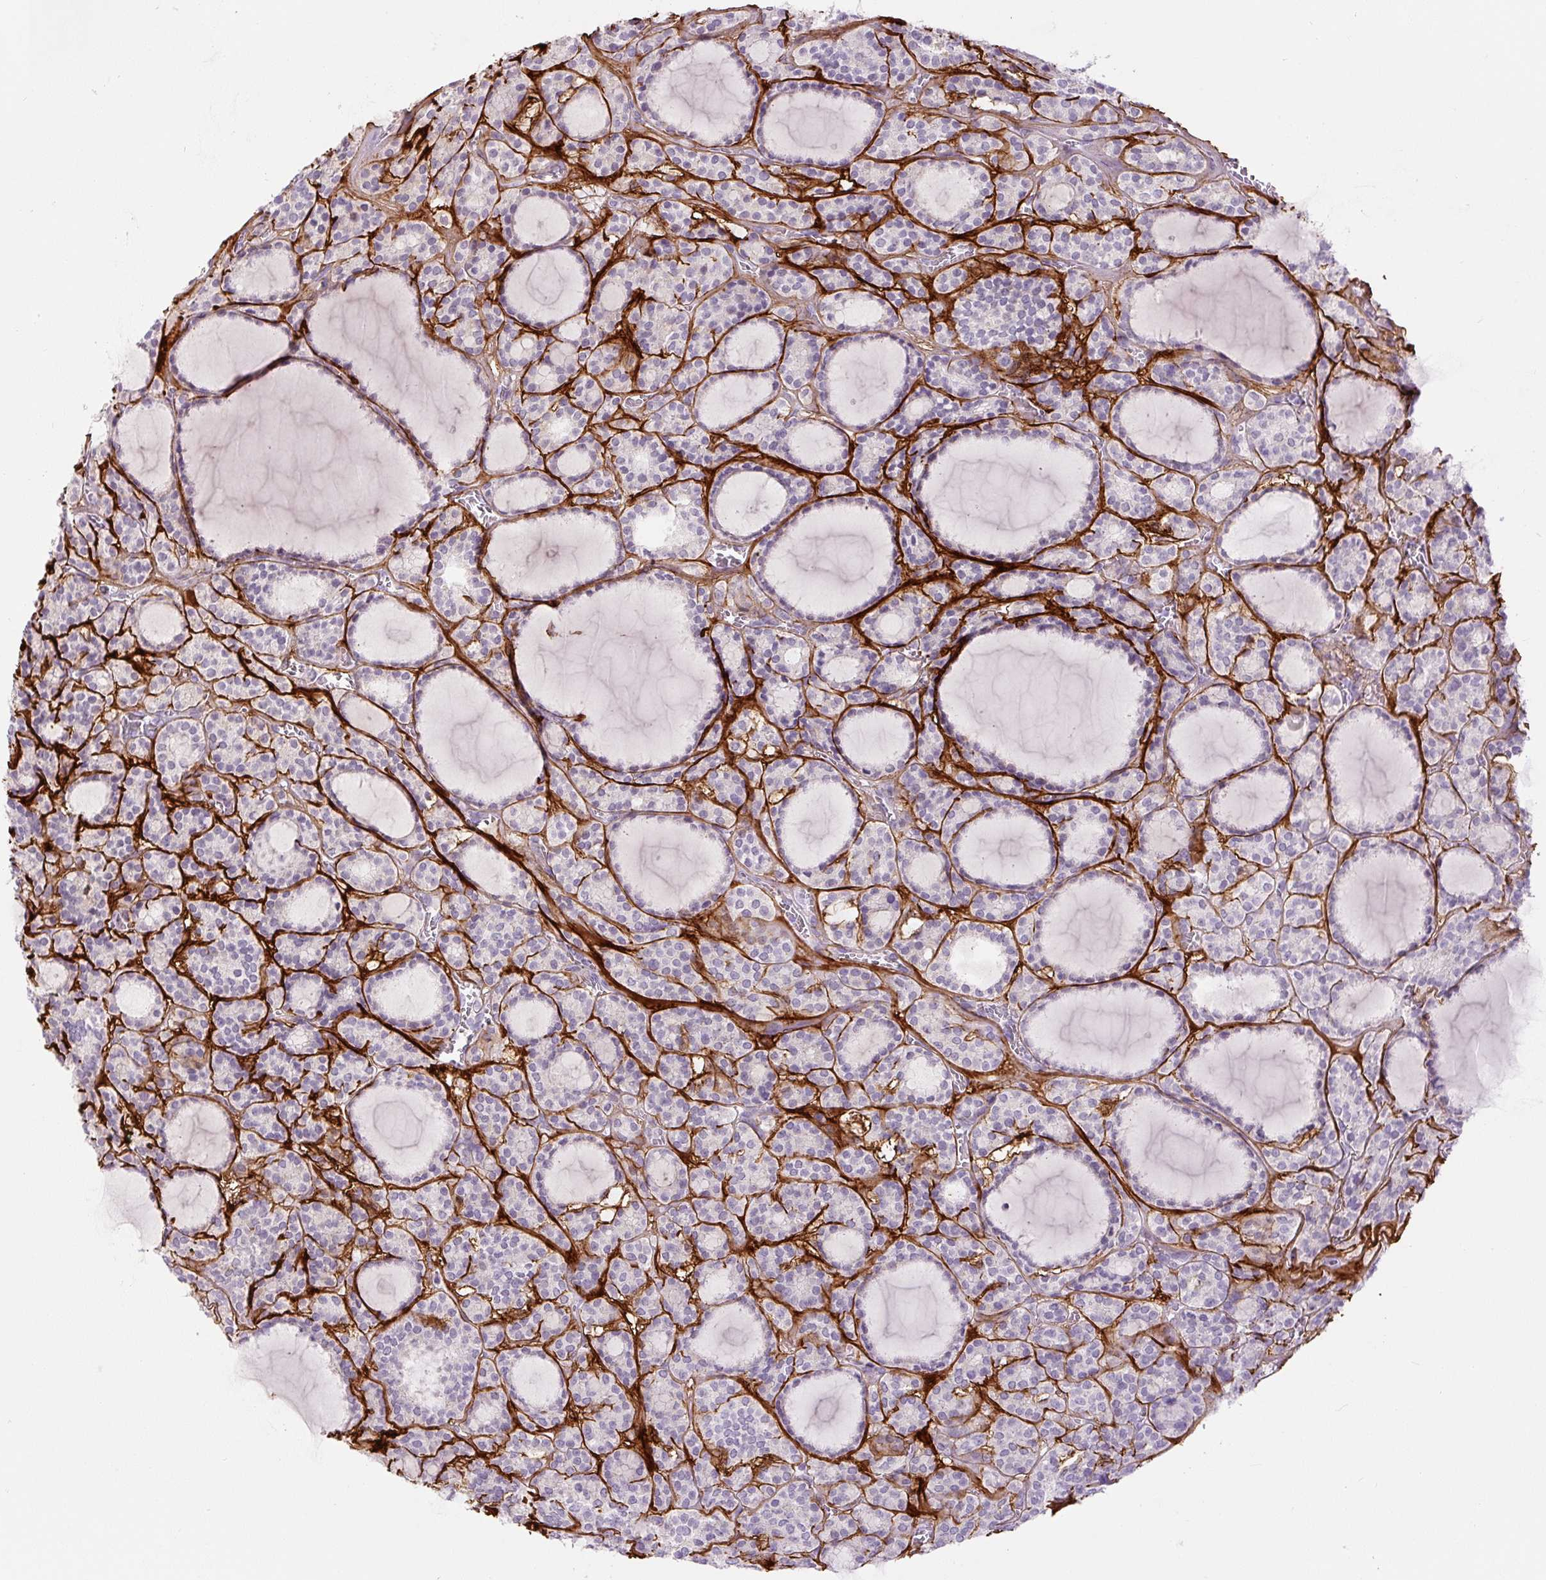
{"staining": {"intensity": "negative", "quantity": "none", "location": "none"}, "tissue": "thyroid cancer", "cell_type": "Tumor cells", "image_type": "cancer", "snomed": [{"axis": "morphology", "description": "Follicular adenoma carcinoma, NOS"}, {"axis": "topography", "description": "Thyroid gland"}], "caption": "The IHC photomicrograph has no significant staining in tumor cells of thyroid cancer tissue.", "gene": "FBN1", "patient": {"sex": "female", "age": 63}}